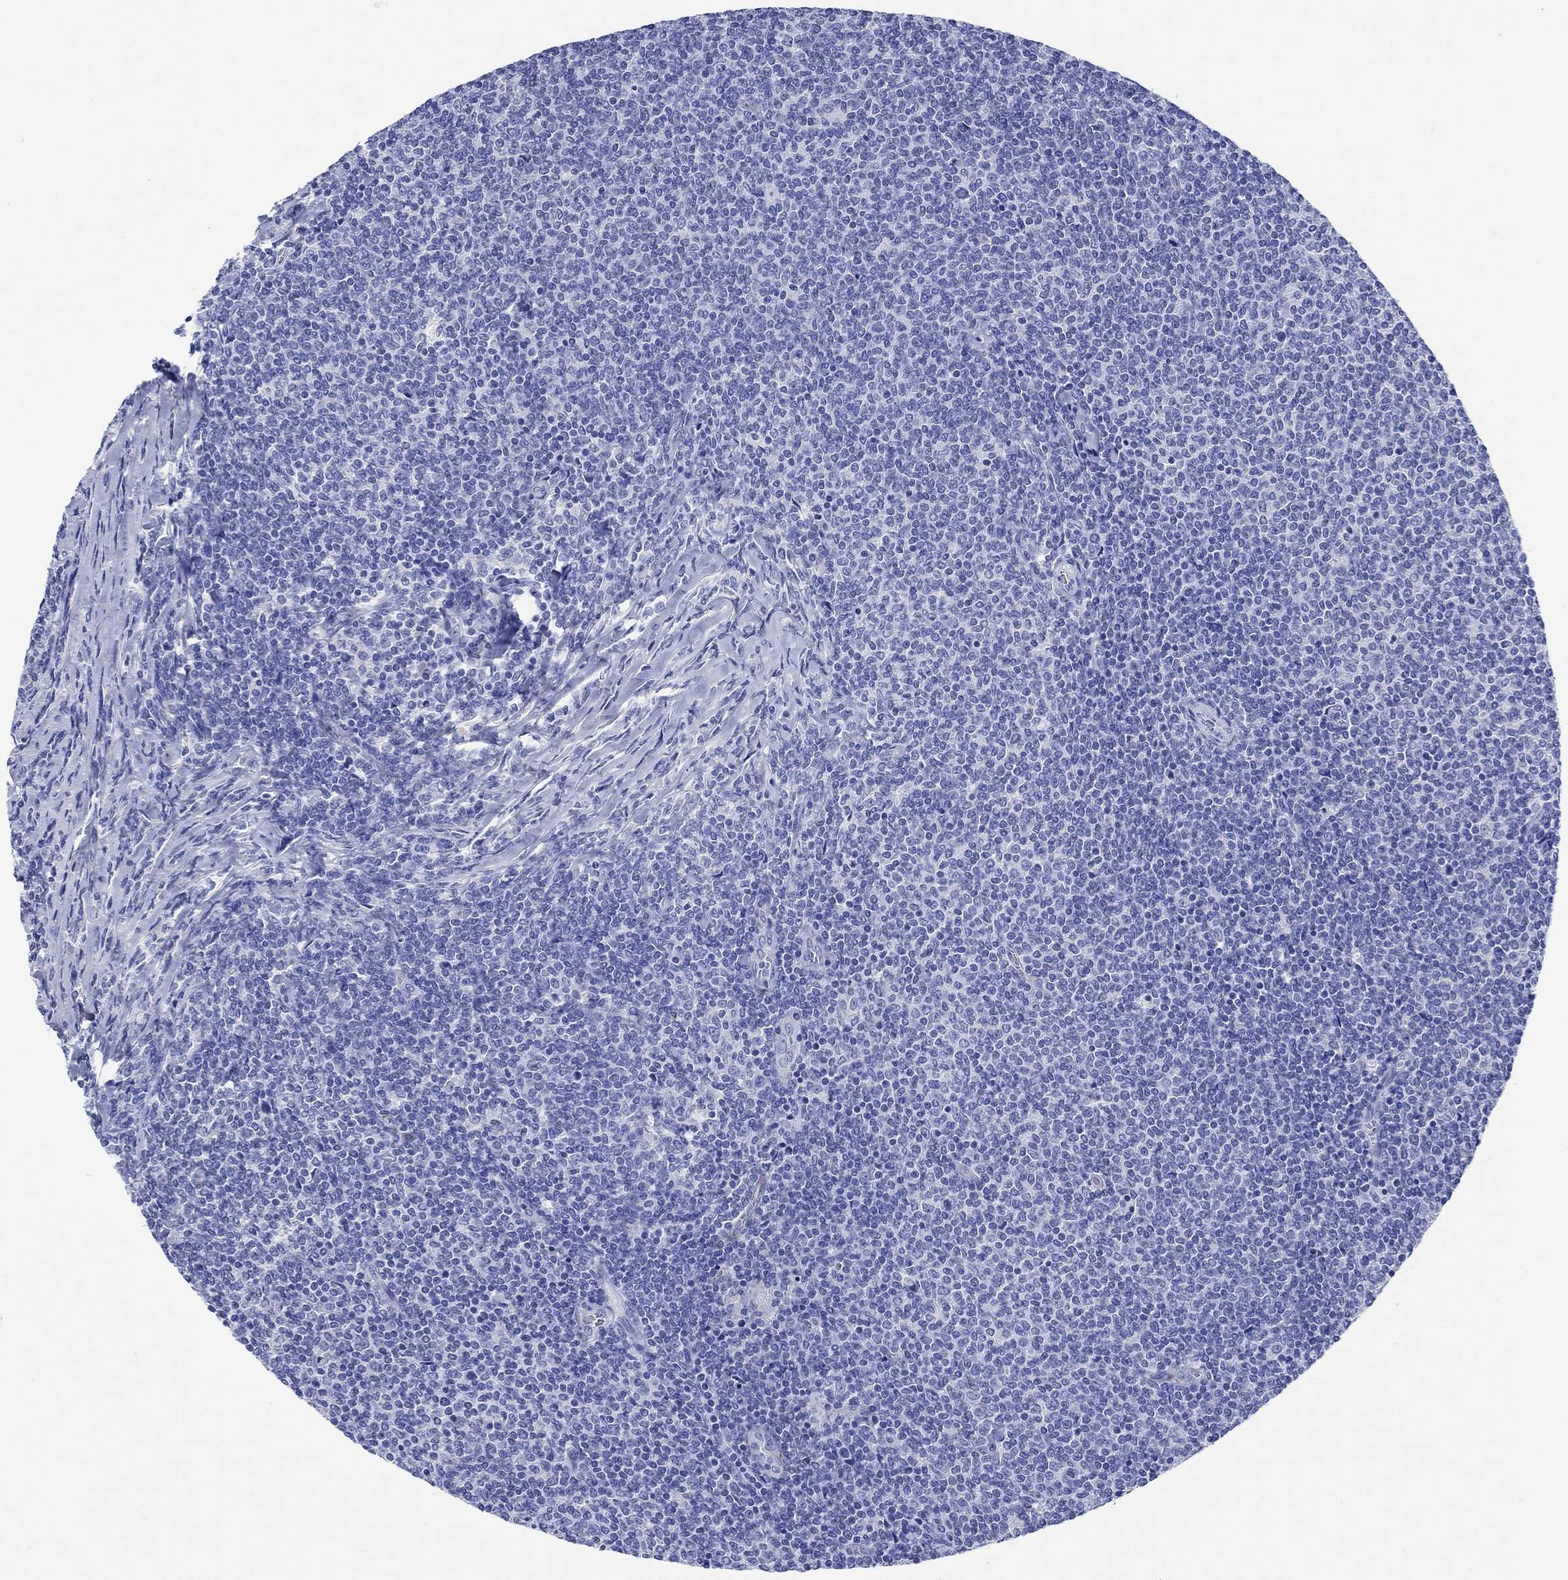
{"staining": {"intensity": "negative", "quantity": "none", "location": "none"}, "tissue": "lymphoma", "cell_type": "Tumor cells", "image_type": "cancer", "snomed": [{"axis": "morphology", "description": "Malignant lymphoma, non-Hodgkin's type, Low grade"}, {"axis": "topography", "description": "Lymph node"}], "caption": "Protein analysis of low-grade malignant lymphoma, non-Hodgkin's type reveals no significant positivity in tumor cells.", "gene": "CACNG3", "patient": {"sex": "male", "age": 52}}